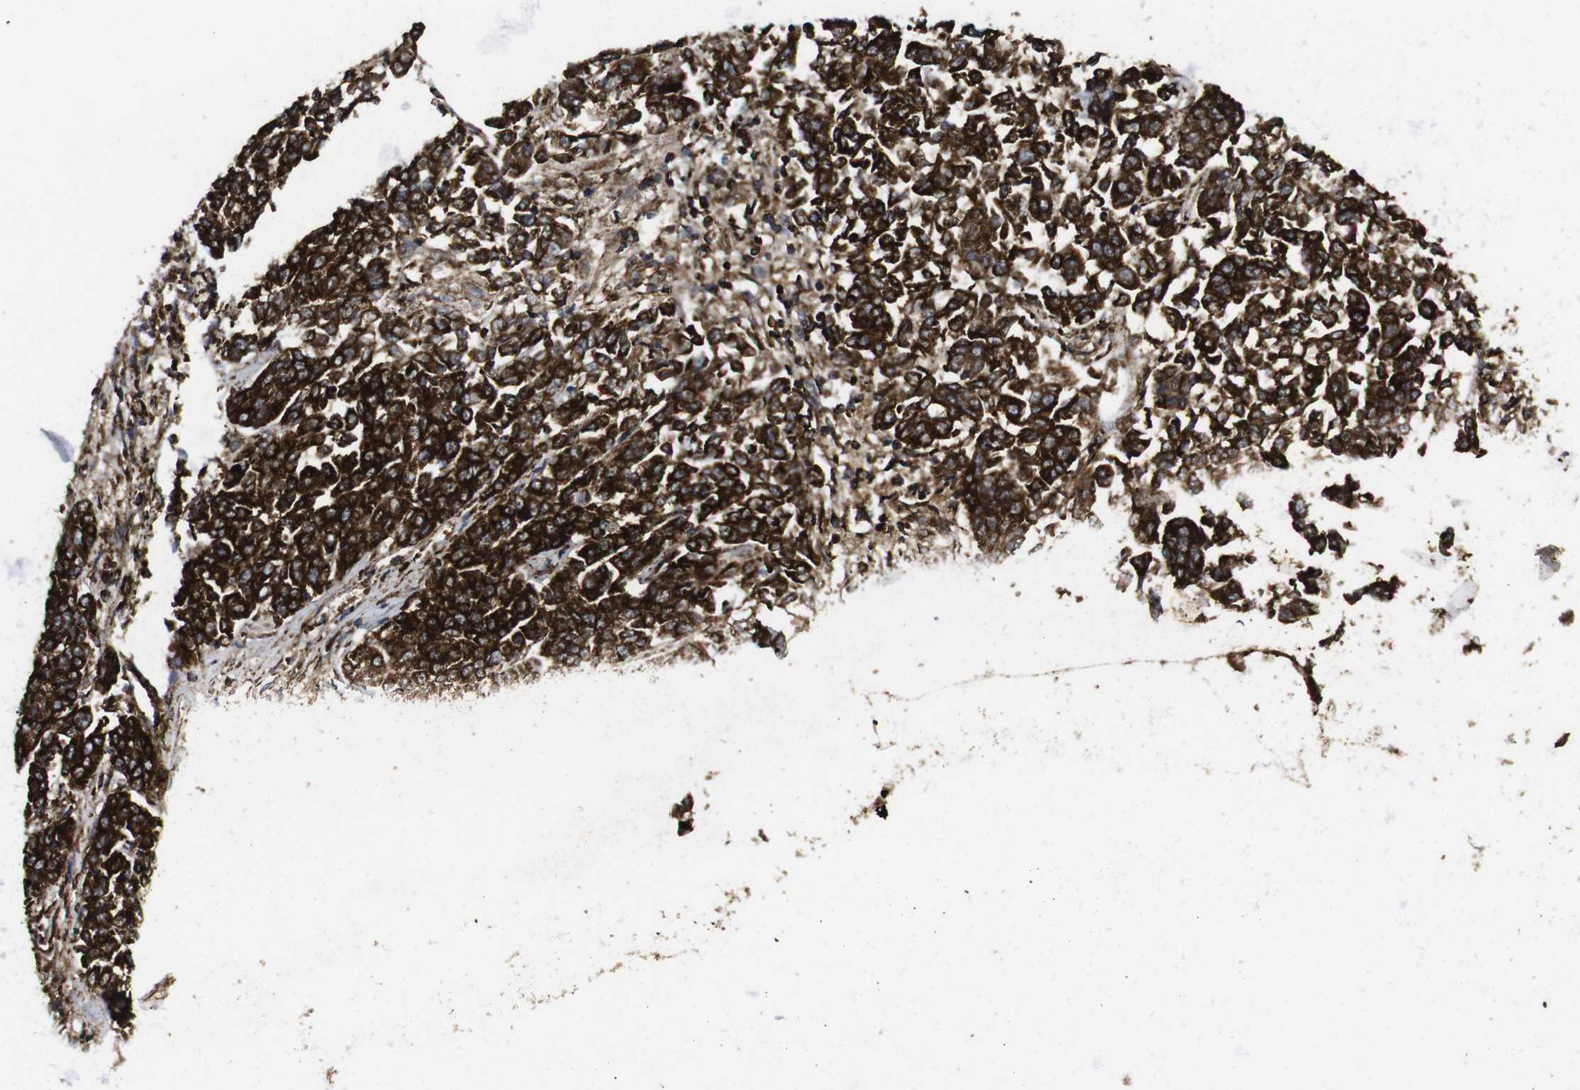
{"staining": {"intensity": "strong", "quantity": ">75%", "location": "cytoplasmic/membranous"}, "tissue": "lung cancer", "cell_type": "Tumor cells", "image_type": "cancer", "snomed": [{"axis": "morphology", "description": "Adenocarcinoma, NOS"}, {"axis": "topography", "description": "Lung"}], "caption": "Protein analysis of adenocarcinoma (lung) tissue reveals strong cytoplasmic/membranous expression in about >75% of tumor cells. (DAB (3,3'-diaminobenzidine) = brown stain, brightfield microscopy at high magnification).", "gene": "ATP5F1A", "patient": {"sex": "male", "age": 84}}